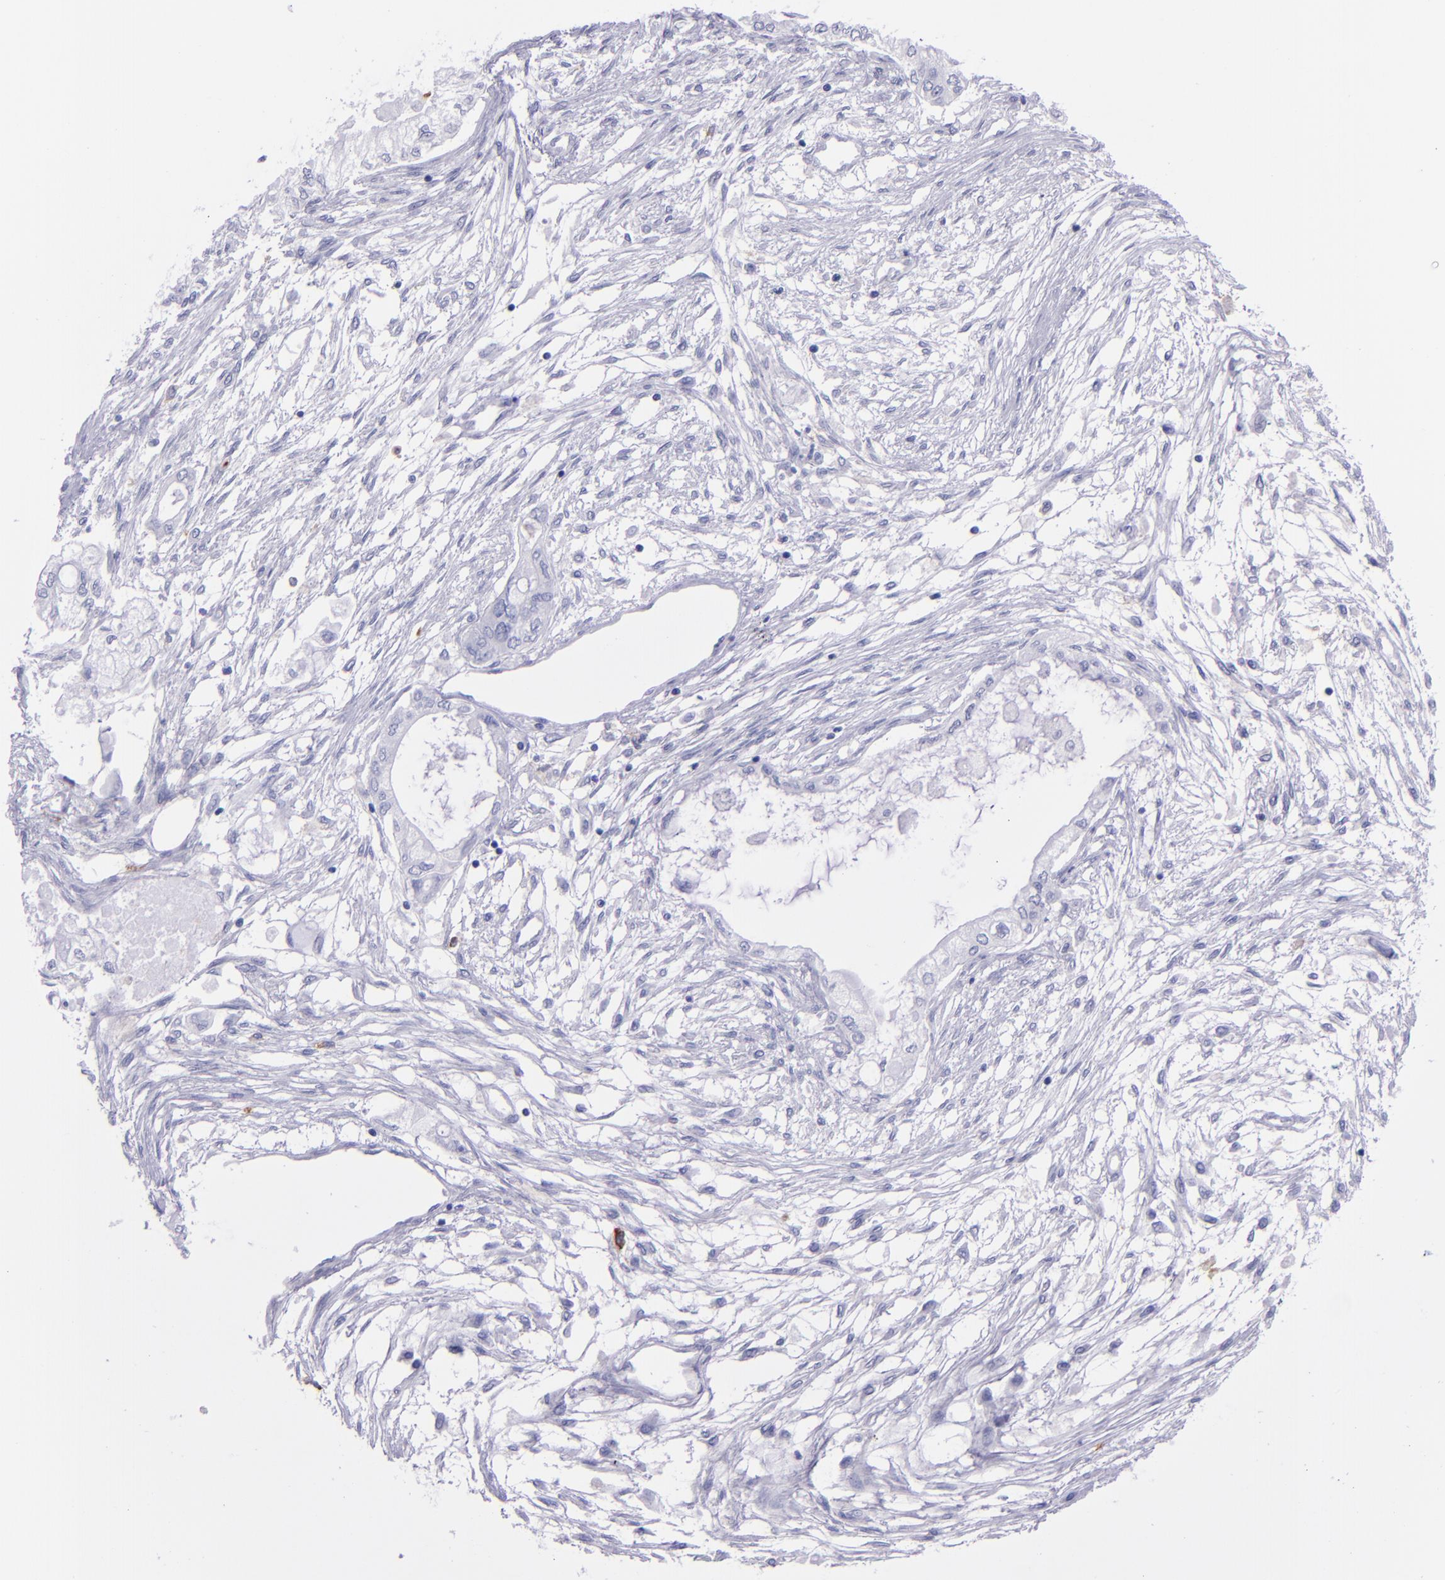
{"staining": {"intensity": "negative", "quantity": "none", "location": "none"}, "tissue": "pancreatic cancer", "cell_type": "Tumor cells", "image_type": "cancer", "snomed": [{"axis": "morphology", "description": "Adenocarcinoma, NOS"}, {"axis": "topography", "description": "Pancreas"}], "caption": "Immunohistochemistry histopathology image of pancreatic cancer (adenocarcinoma) stained for a protein (brown), which shows no positivity in tumor cells.", "gene": "CR1", "patient": {"sex": "male", "age": 79}}